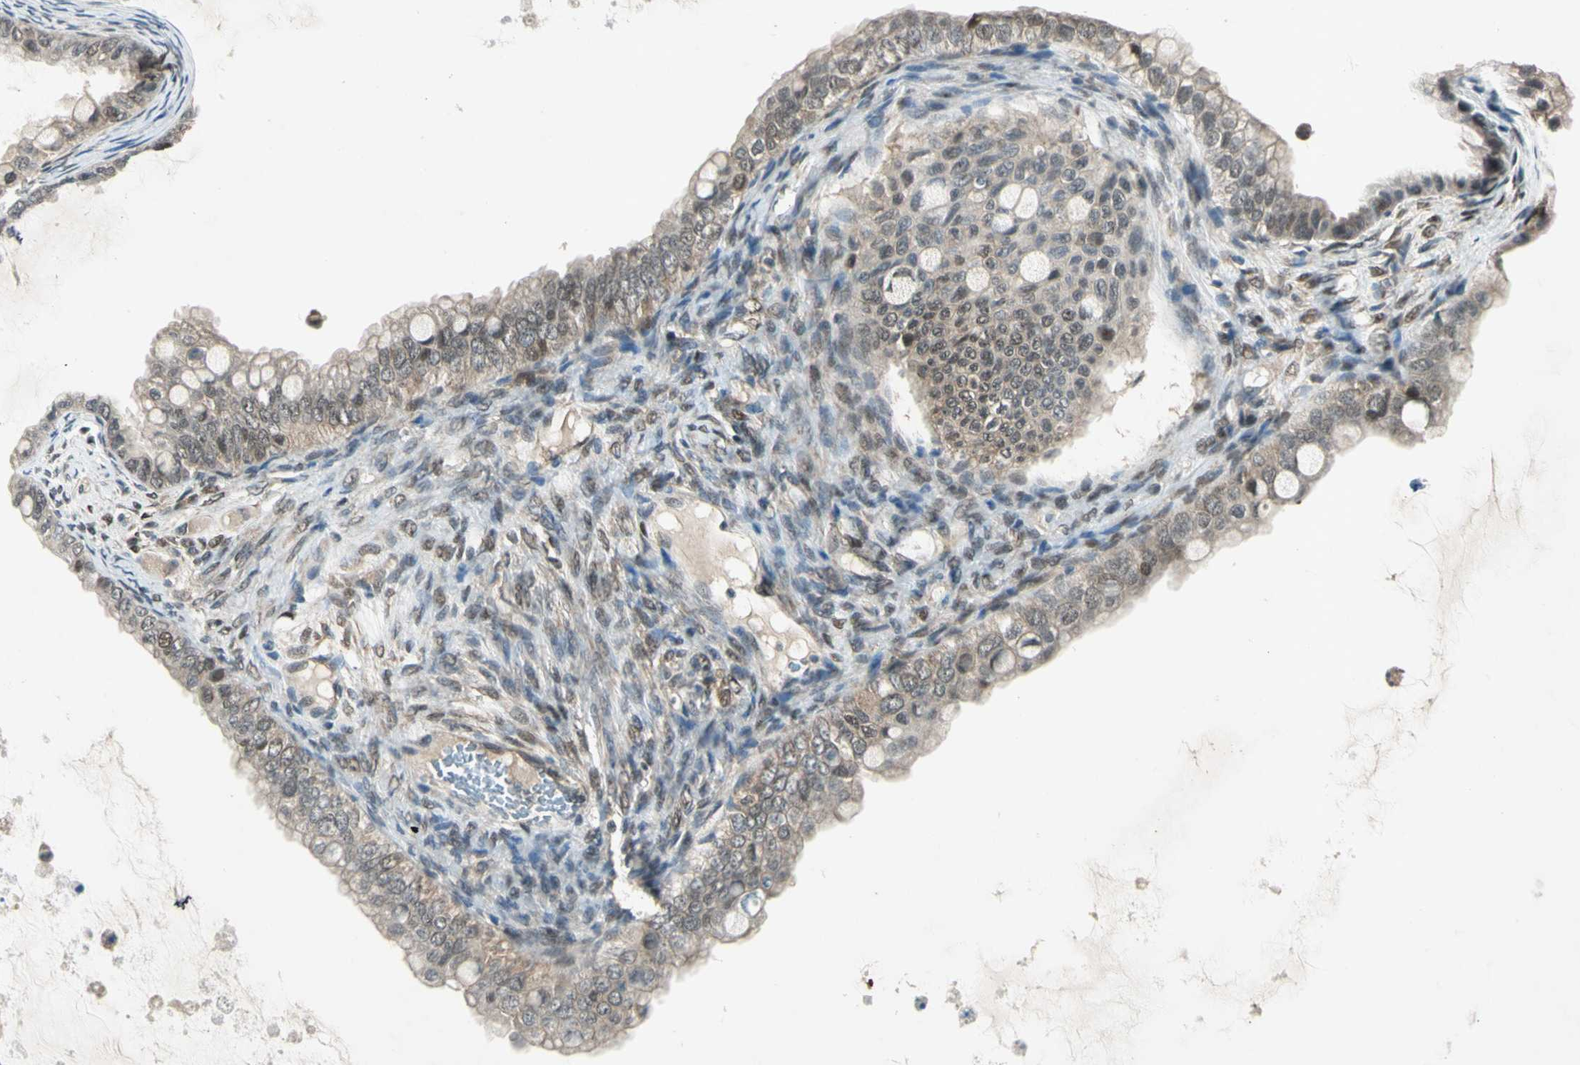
{"staining": {"intensity": "moderate", "quantity": "25%-75%", "location": "cytoplasmic/membranous"}, "tissue": "ovarian cancer", "cell_type": "Tumor cells", "image_type": "cancer", "snomed": [{"axis": "morphology", "description": "Cystadenocarcinoma, mucinous, NOS"}, {"axis": "topography", "description": "Ovary"}], "caption": "High-magnification brightfield microscopy of mucinous cystadenocarcinoma (ovarian) stained with DAB (3,3'-diaminobenzidine) (brown) and counterstained with hematoxylin (blue). tumor cells exhibit moderate cytoplasmic/membranous expression is present in approximately25%-75% of cells.", "gene": "PSMD5", "patient": {"sex": "female", "age": 80}}